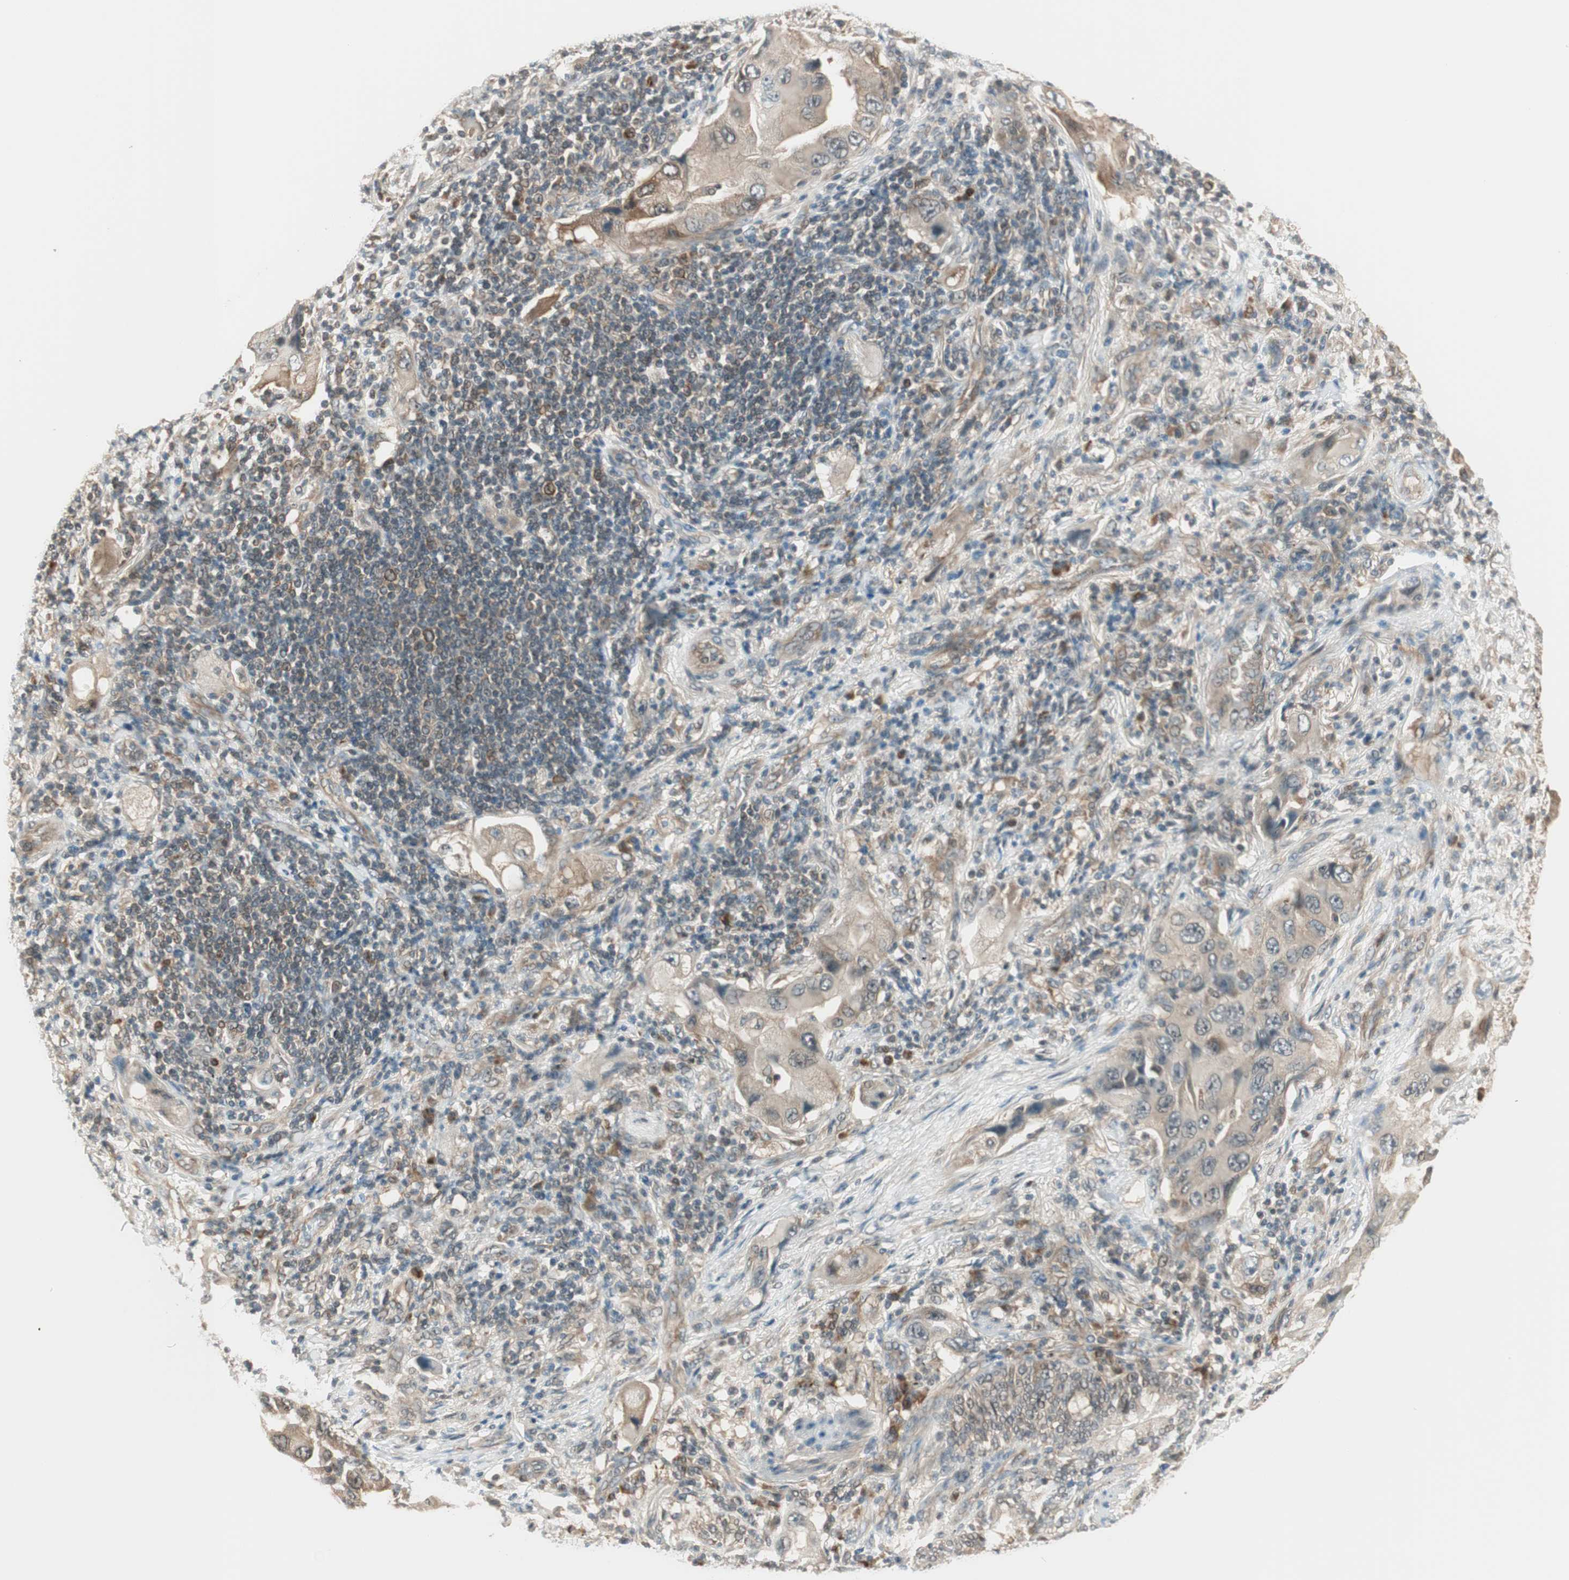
{"staining": {"intensity": "weak", "quantity": ">75%", "location": "cytoplasmic/membranous"}, "tissue": "lung cancer", "cell_type": "Tumor cells", "image_type": "cancer", "snomed": [{"axis": "morphology", "description": "Adenocarcinoma, NOS"}, {"axis": "topography", "description": "Lung"}], "caption": "High-power microscopy captured an IHC photomicrograph of adenocarcinoma (lung), revealing weak cytoplasmic/membranous staining in about >75% of tumor cells.", "gene": "IPO5", "patient": {"sex": "female", "age": 65}}